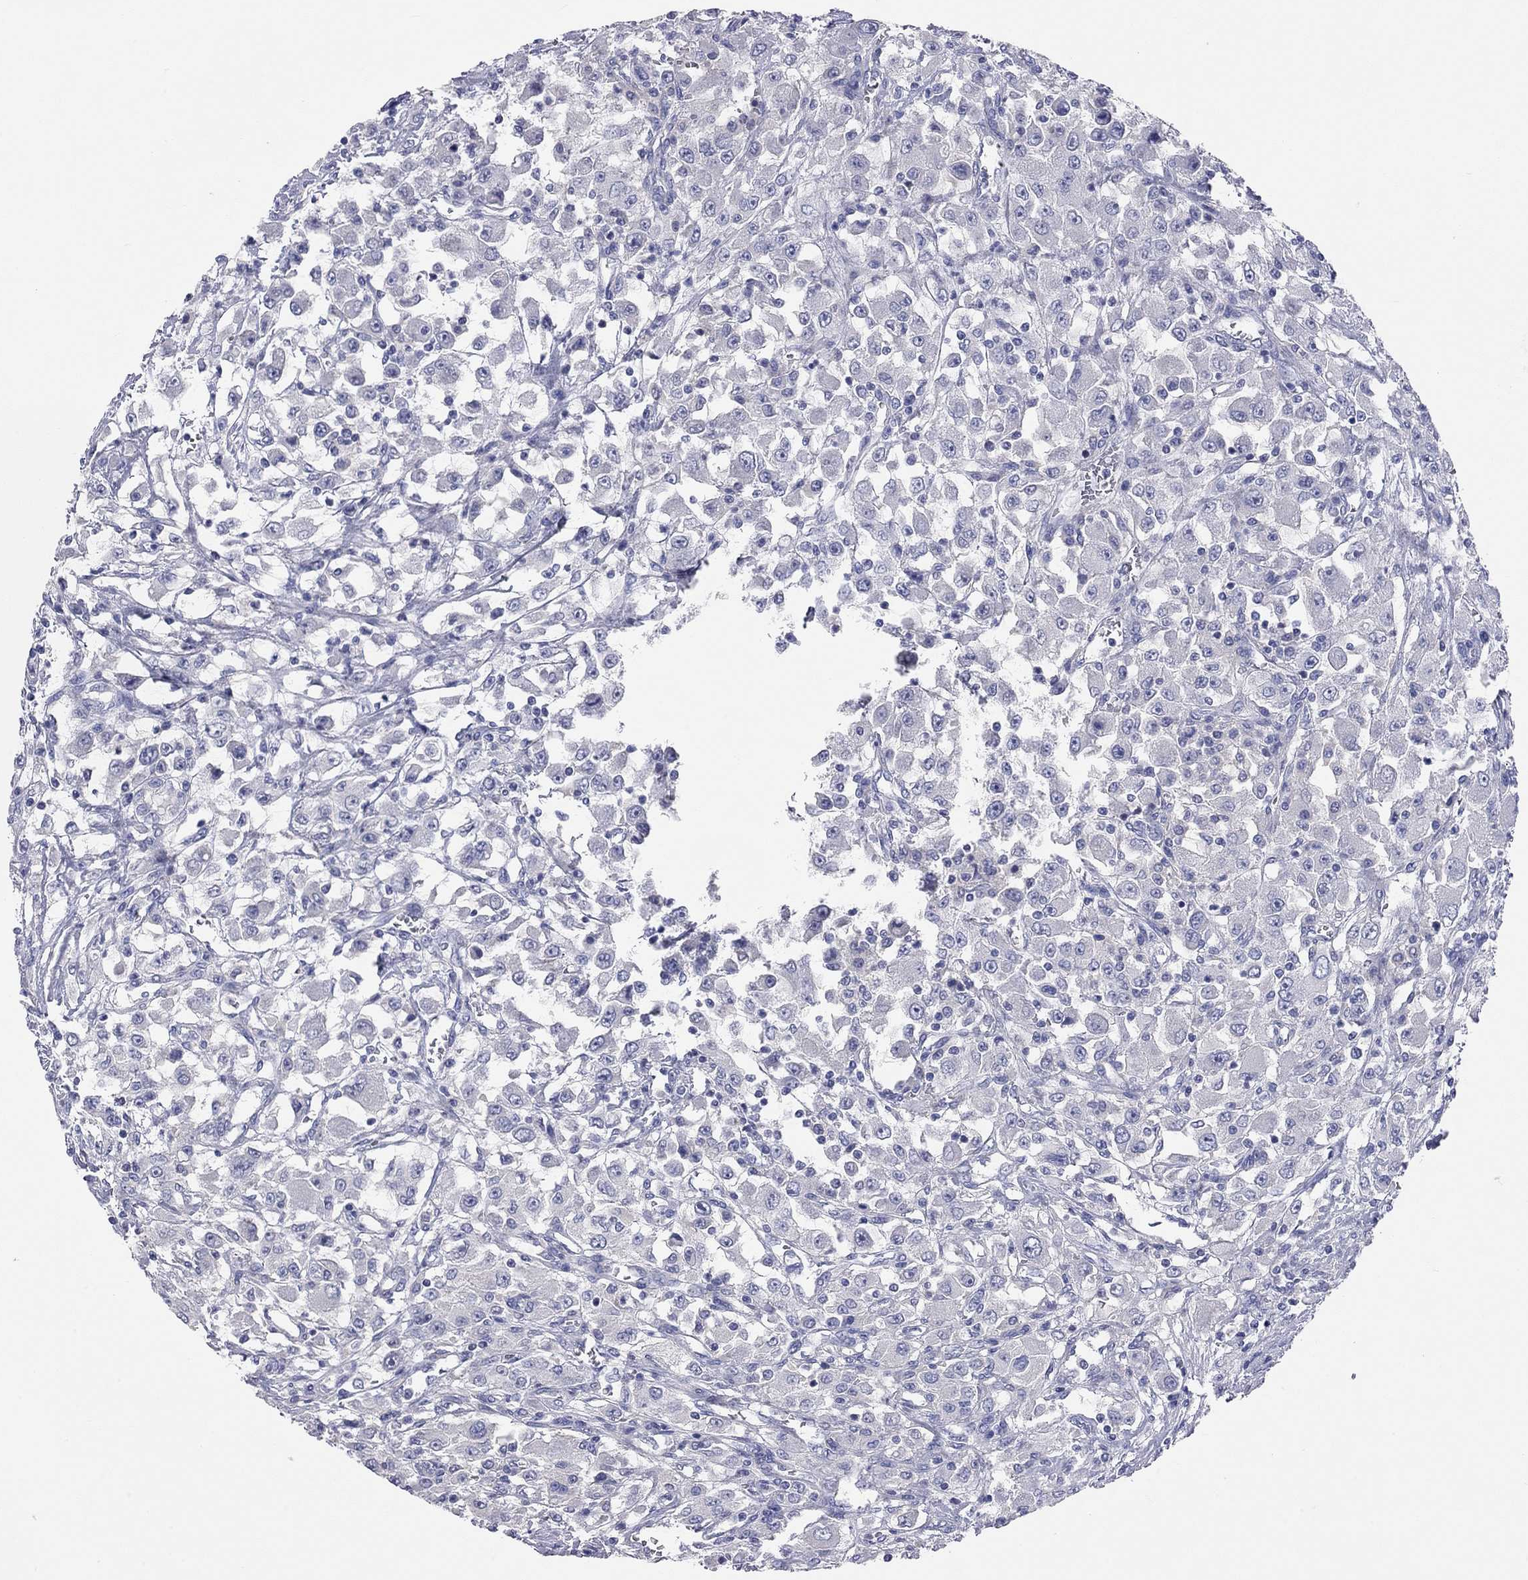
{"staining": {"intensity": "negative", "quantity": "none", "location": "none"}, "tissue": "renal cancer", "cell_type": "Tumor cells", "image_type": "cancer", "snomed": [{"axis": "morphology", "description": "Adenocarcinoma, NOS"}, {"axis": "topography", "description": "Kidney"}], "caption": "Protein analysis of renal adenocarcinoma exhibits no significant staining in tumor cells.", "gene": "KCNB1", "patient": {"sex": "female", "age": 67}}